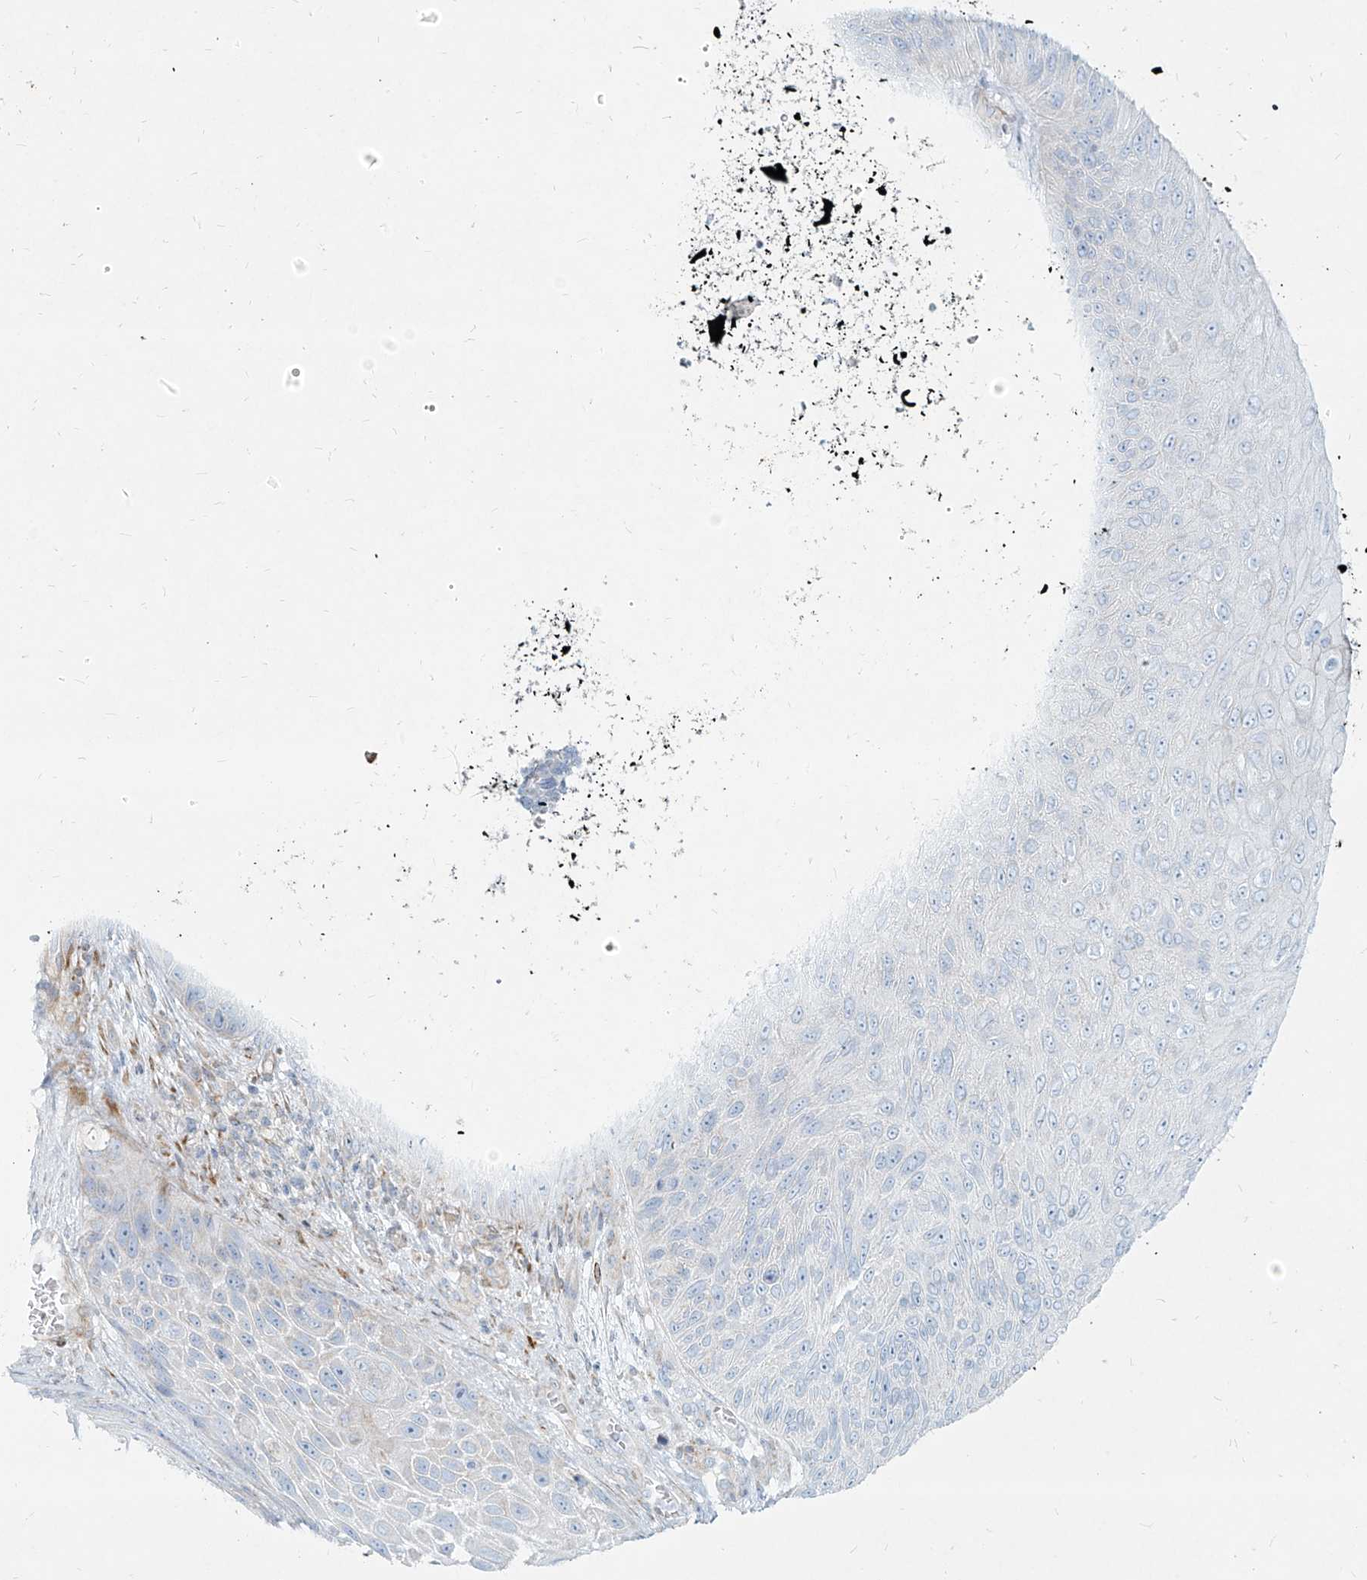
{"staining": {"intensity": "negative", "quantity": "none", "location": "none"}, "tissue": "skin cancer", "cell_type": "Tumor cells", "image_type": "cancer", "snomed": [{"axis": "morphology", "description": "Squamous cell carcinoma, NOS"}, {"axis": "topography", "description": "Skin"}], "caption": "This photomicrograph is of skin cancer stained with immunohistochemistry to label a protein in brown with the nuclei are counter-stained blue. There is no staining in tumor cells.", "gene": "MTX2", "patient": {"sex": "female", "age": 88}}